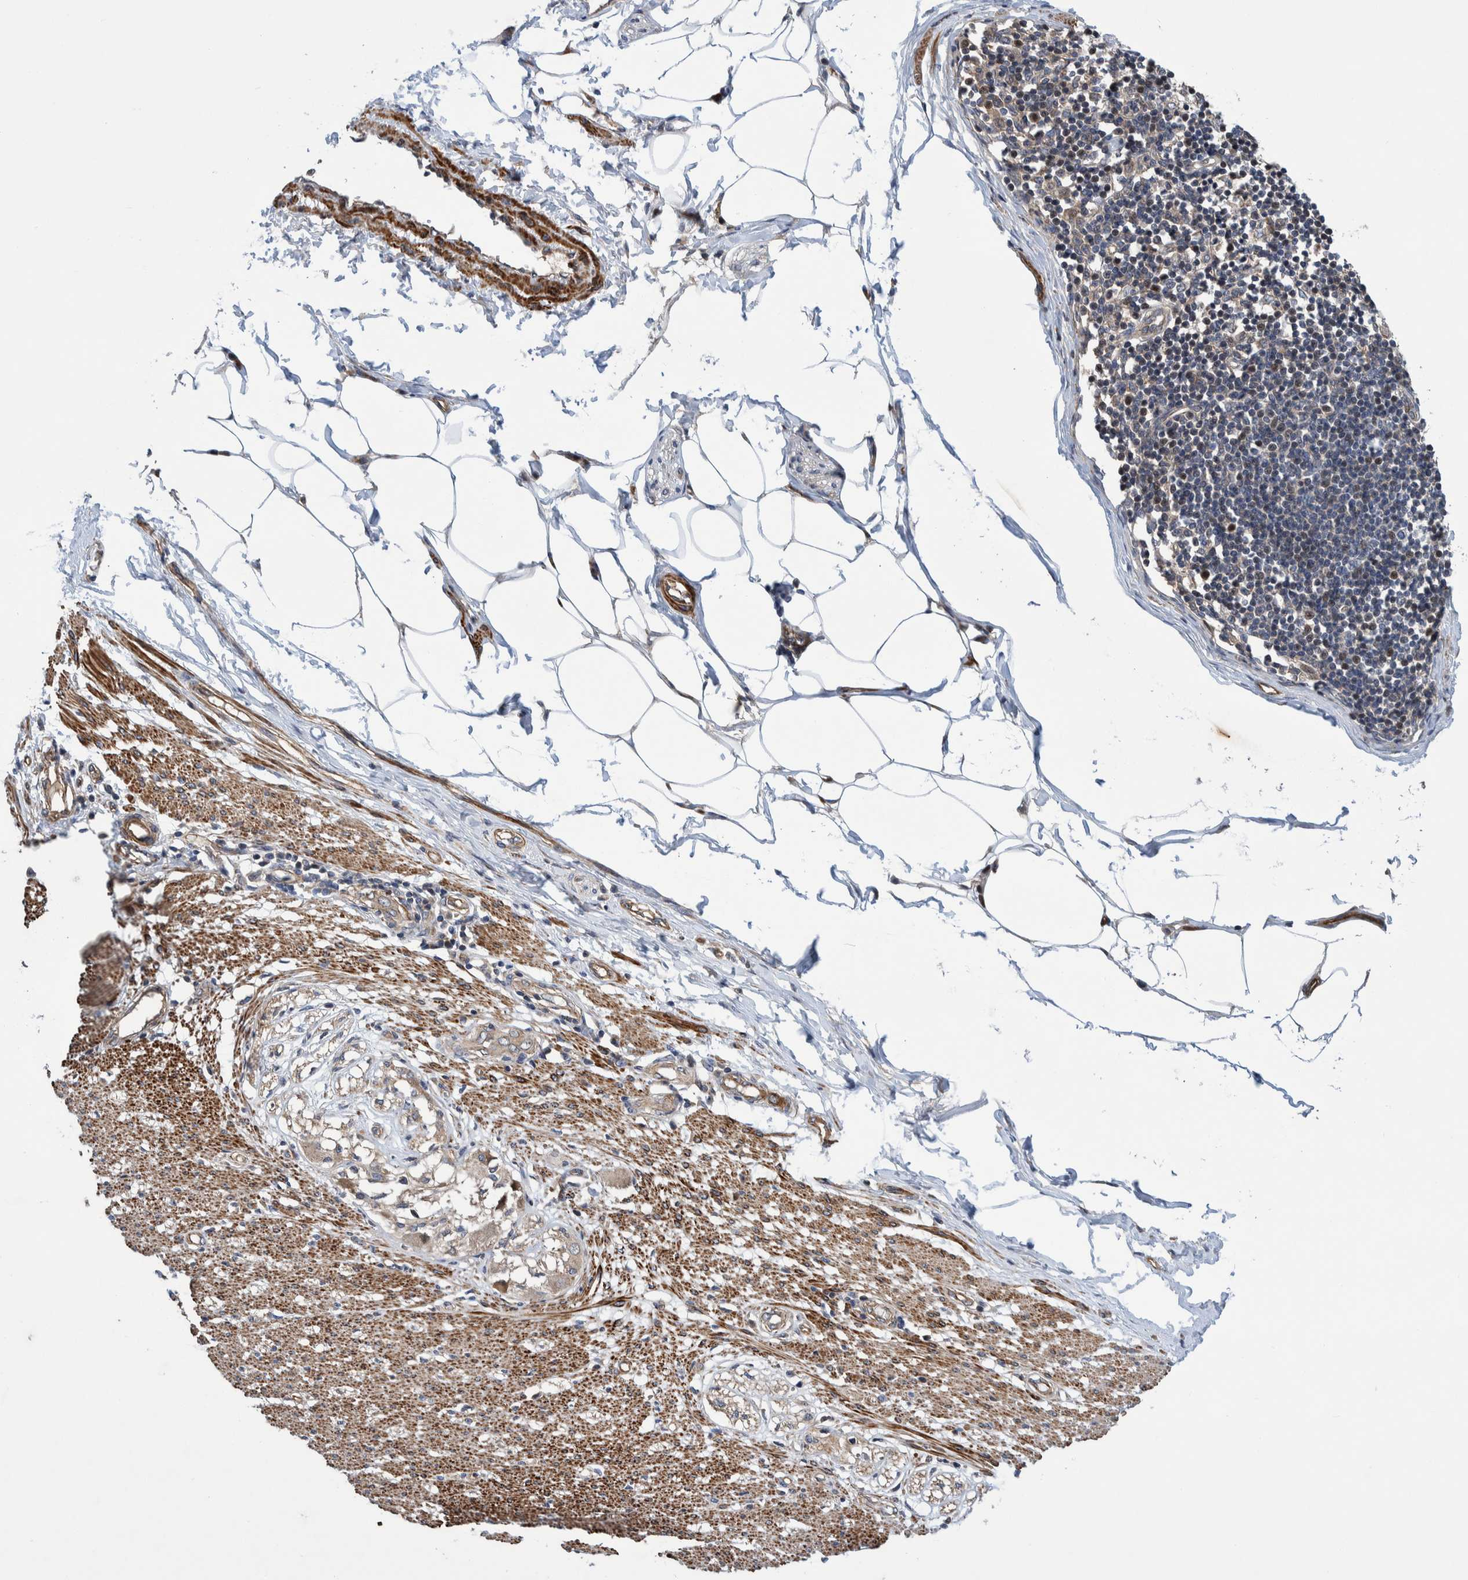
{"staining": {"intensity": "strong", "quantity": ">75%", "location": "cytoplasmic/membranous"}, "tissue": "smooth muscle", "cell_type": "Smooth muscle cells", "image_type": "normal", "snomed": [{"axis": "morphology", "description": "Normal tissue, NOS"}, {"axis": "morphology", "description": "Adenocarcinoma, NOS"}, {"axis": "topography", "description": "Colon"}, {"axis": "topography", "description": "Peripheral nerve tissue"}], "caption": "Protein staining displays strong cytoplasmic/membranous staining in approximately >75% of smooth muscle cells in normal smooth muscle.", "gene": "GRPEL2", "patient": {"sex": "male", "age": 14}}